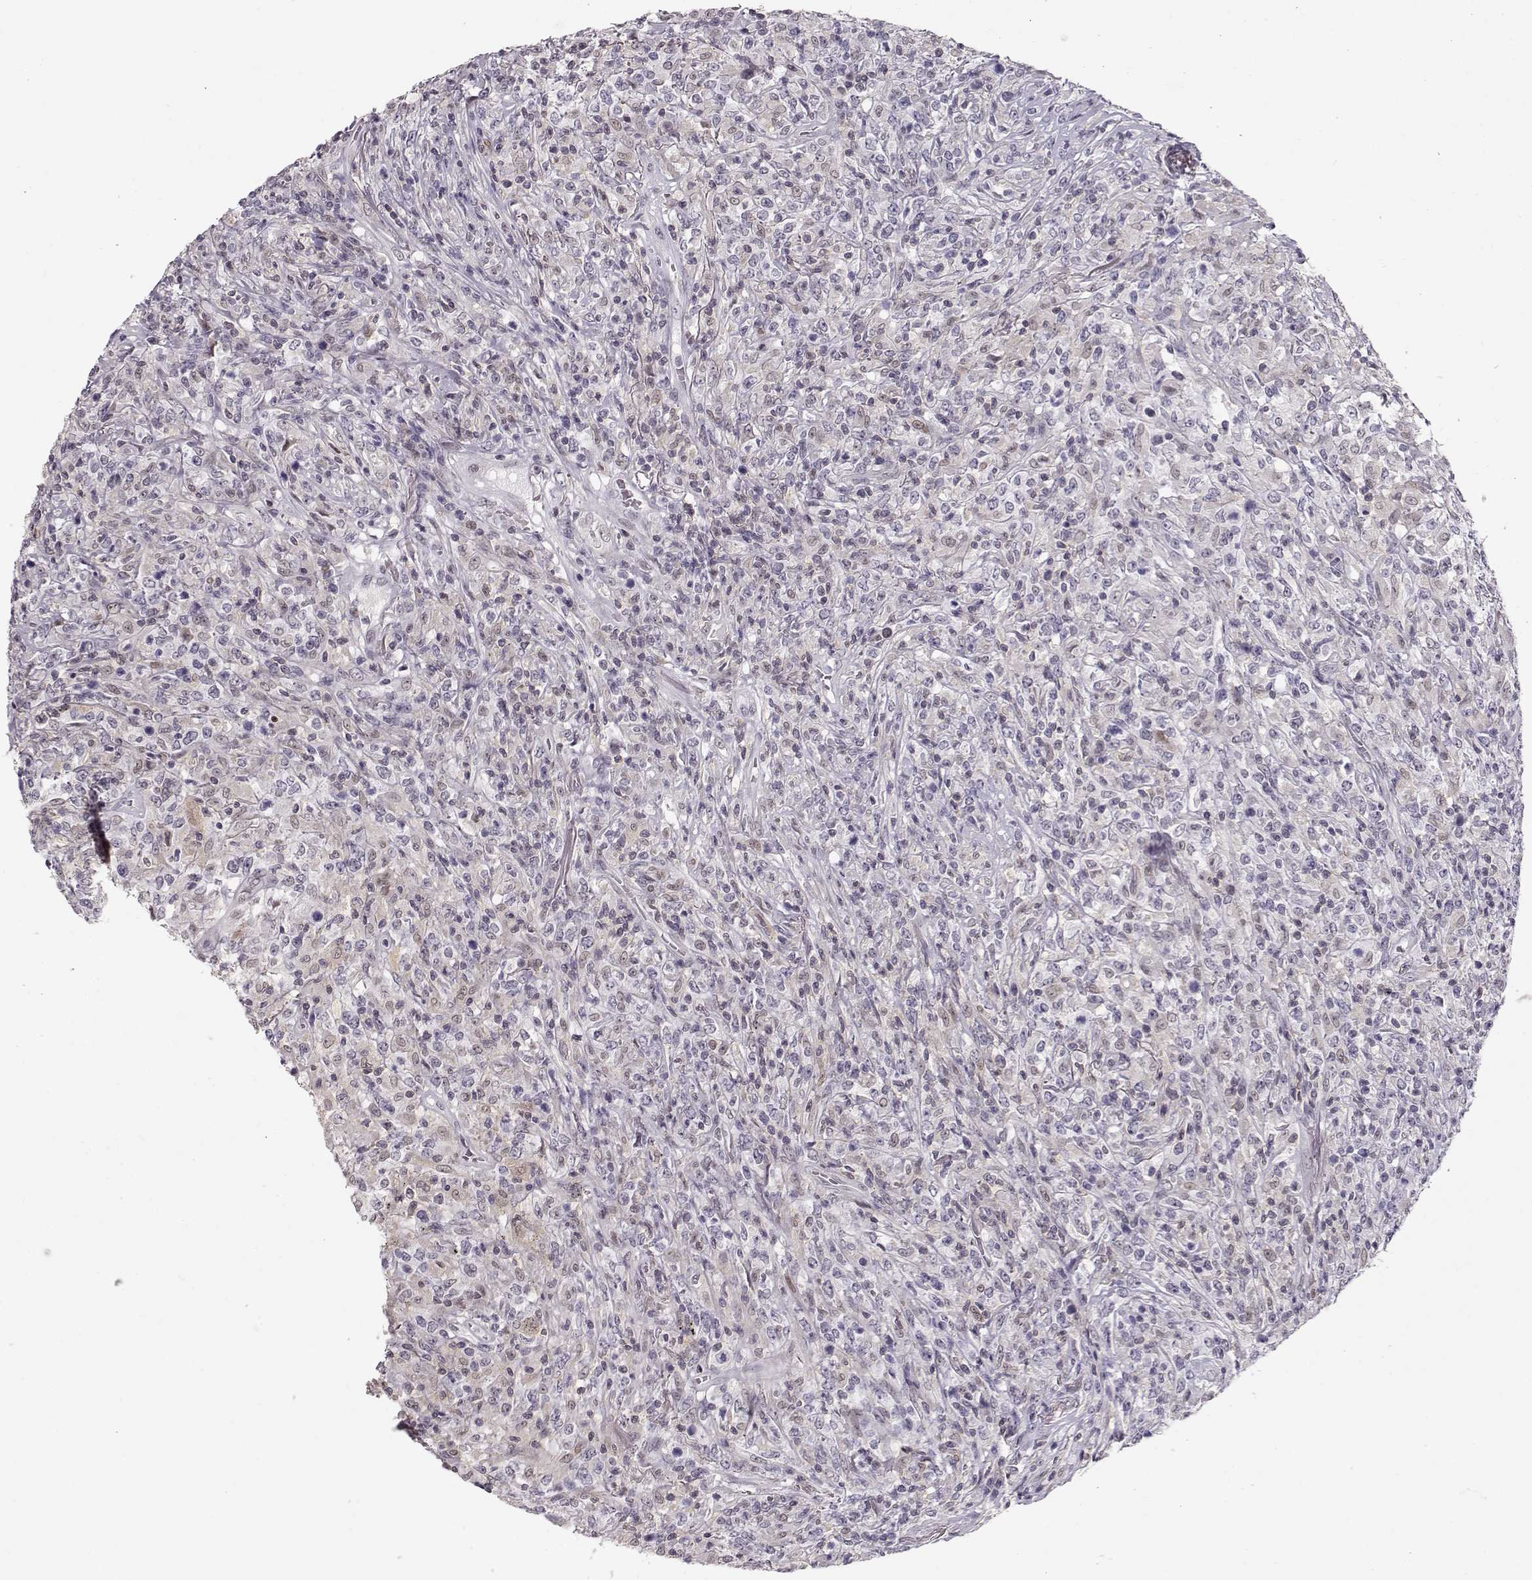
{"staining": {"intensity": "negative", "quantity": "none", "location": "none"}, "tissue": "lymphoma", "cell_type": "Tumor cells", "image_type": "cancer", "snomed": [{"axis": "morphology", "description": "Malignant lymphoma, non-Hodgkin's type, High grade"}, {"axis": "topography", "description": "Lung"}], "caption": "The immunohistochemistry (IHC) micrograph has no significant staining in tumor cells of malignant lymphoma, non-Hodgkin's type (high-grade) tissue.", "gene": "TEPP", "patient": {"sex": "male", "age": 79}}